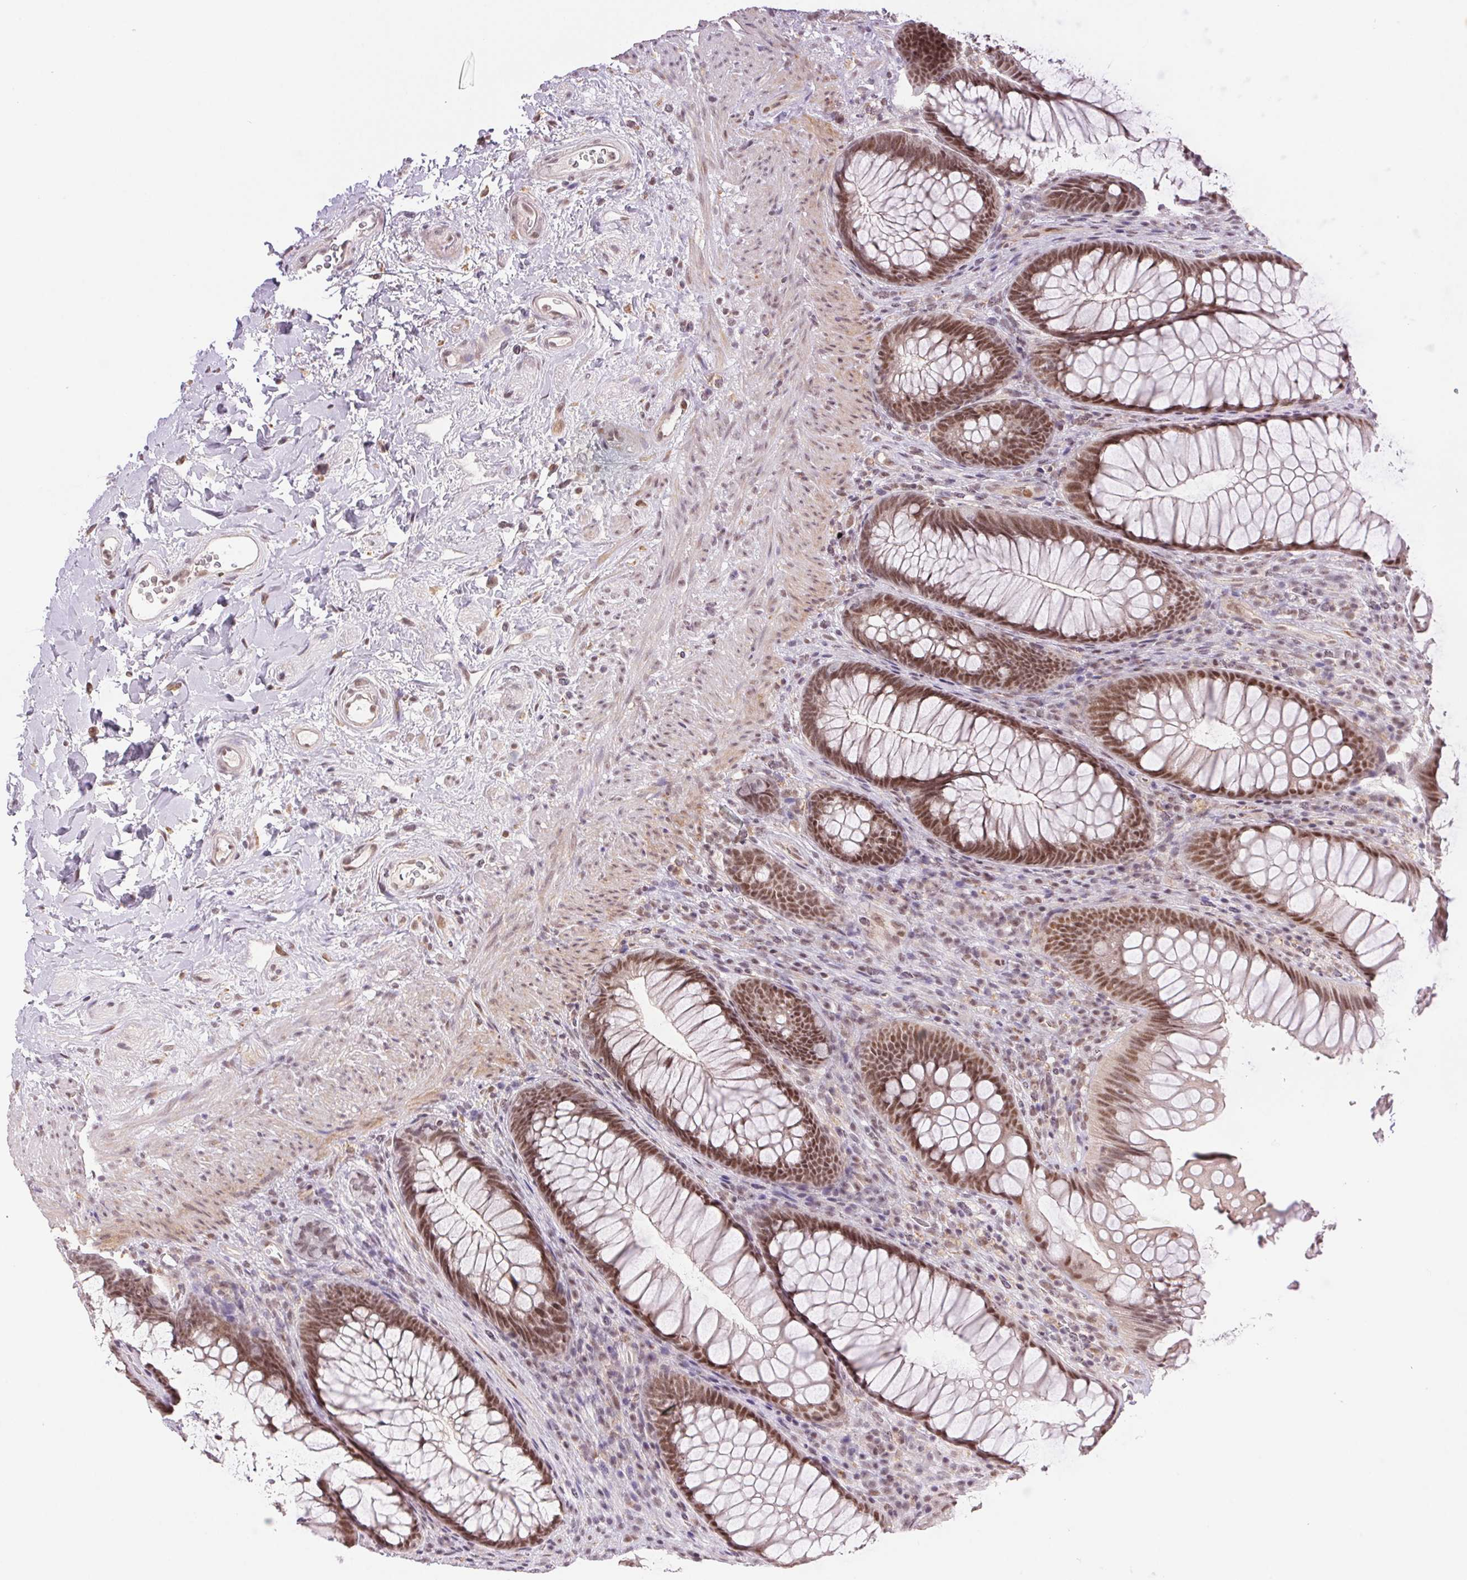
{"staining": {"intensity": "moderate", "quantity": ">75%", "location": "nuclear"}, "tissue": "rectum", "cell_type": "Glandular cells", "image_type": "normal", "snomed": [{"axis": "morphology", "description": "Normal tissue, NOS"}, {"axis": "topography", "description": "Smooth muscle"}, {"axis": "topography", "description": "Rectum"}], "caption": "Glandular cells display moderate nuclear positivity in about >75% of cells in normal rectum. (Stains: DAB in brown, nuclei in blue, Microscopy: brightfield microscopy at high magnification).", "gene": "PRPF18", "patient": {"sex": "male", "age": 53}}